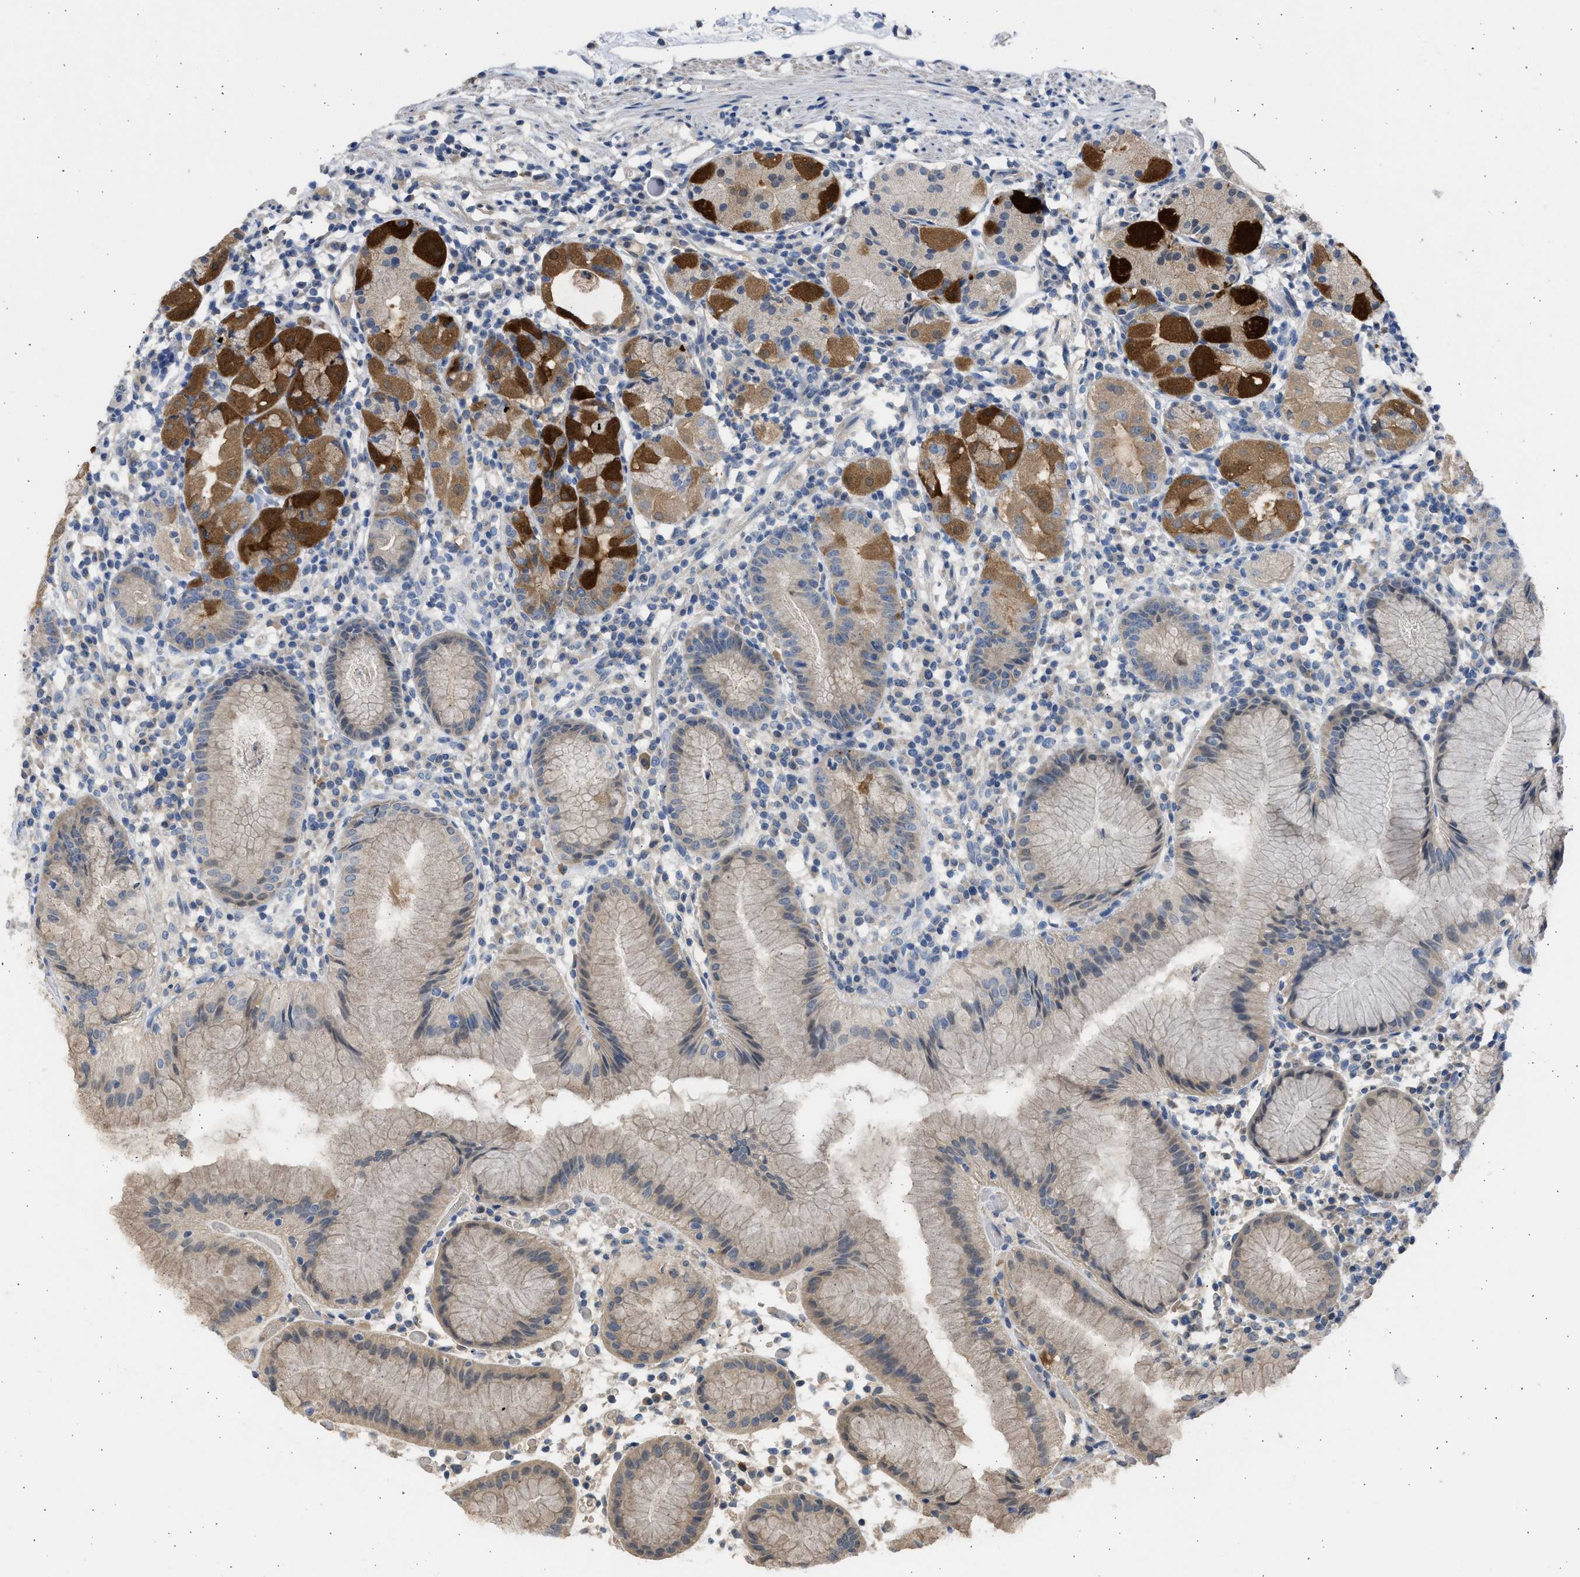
{"staining": {"intensity": "strong", "quantity": "25%-75%", "location": "cytoplasmic/membranous"}, "tissue": "stomach", "cell_type": "Glandular cells", "image_type": "normal", "snomed": [{"axis": "morphology", "description": "Normal tissue, NOS"}, {"axis": "topography", "description": "Stomach"}, {"axis": "topography", "description": "Stomach, lower"}], "caption": "Strong cytoplasmic/membranous protein positivity is present in approximately 25%-75% of glandular cells in stomach. The staining is performed using DAB brown chromogen to label protein expression. The nuclei are counter-stained blue using hematoxylin.", "gene": "SULT2A1", "patient": {"sex": "female", "age": 75}}